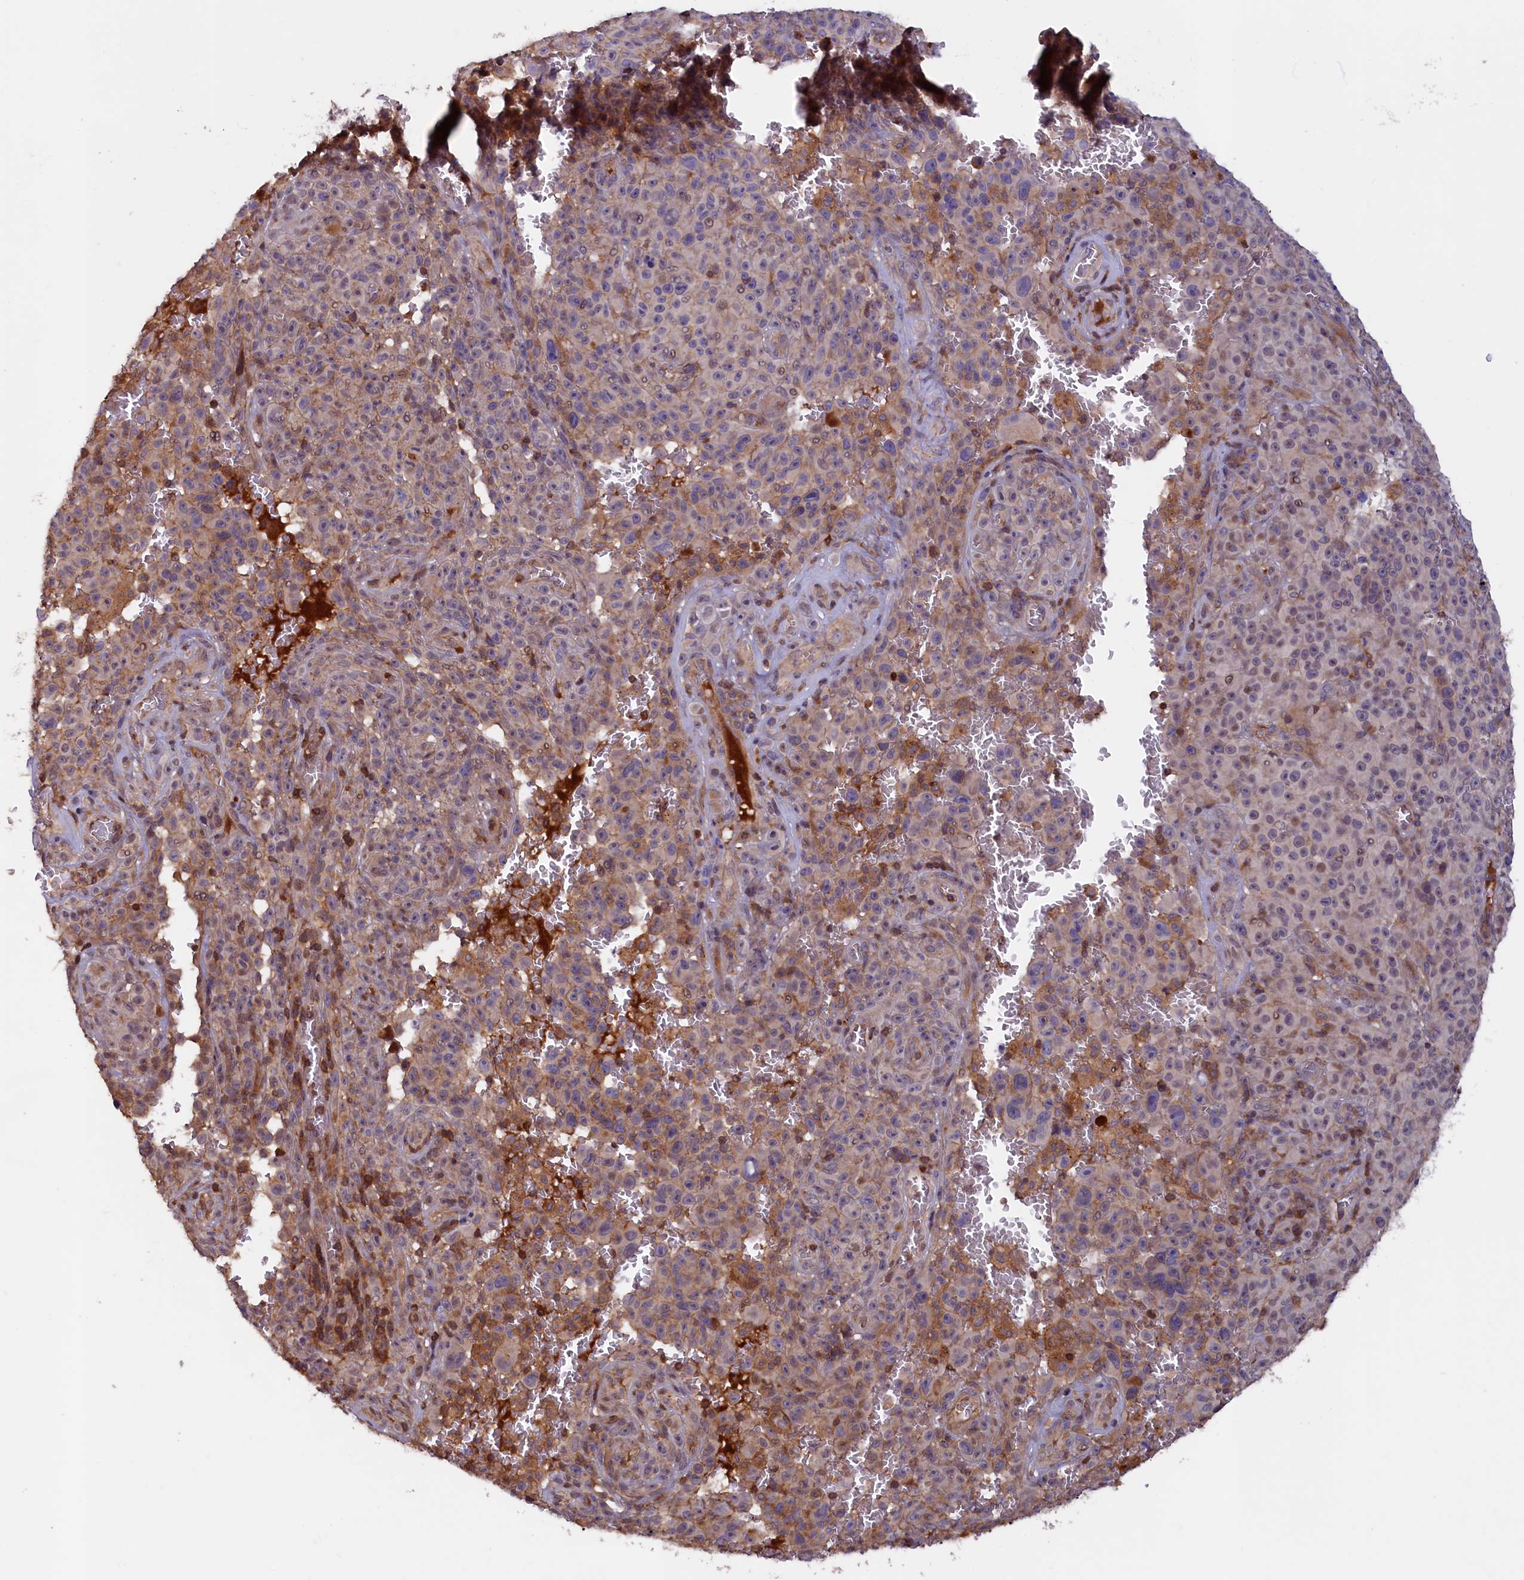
{"staining": {"intensity": "moderate", "quantity": "<25%", "location": "cytoplasmic/membranous"}, "tissue": "melanoma", "cell_type": "Tumor cells", "image_type": "cancer", "snomed": [{"axis": "morphology", "description": "Malignant melanoma, NOS"}, {"axis": "topography", "description": "Skin"}], "caption": "Brown immunohistochemical staining in human melanoma exhibits moderate cytoplasmic/membranous expression in approximately <25% of tumor cells.", "gene": "DUOXA1", "patient": {"sex": "female", "age": 82}}